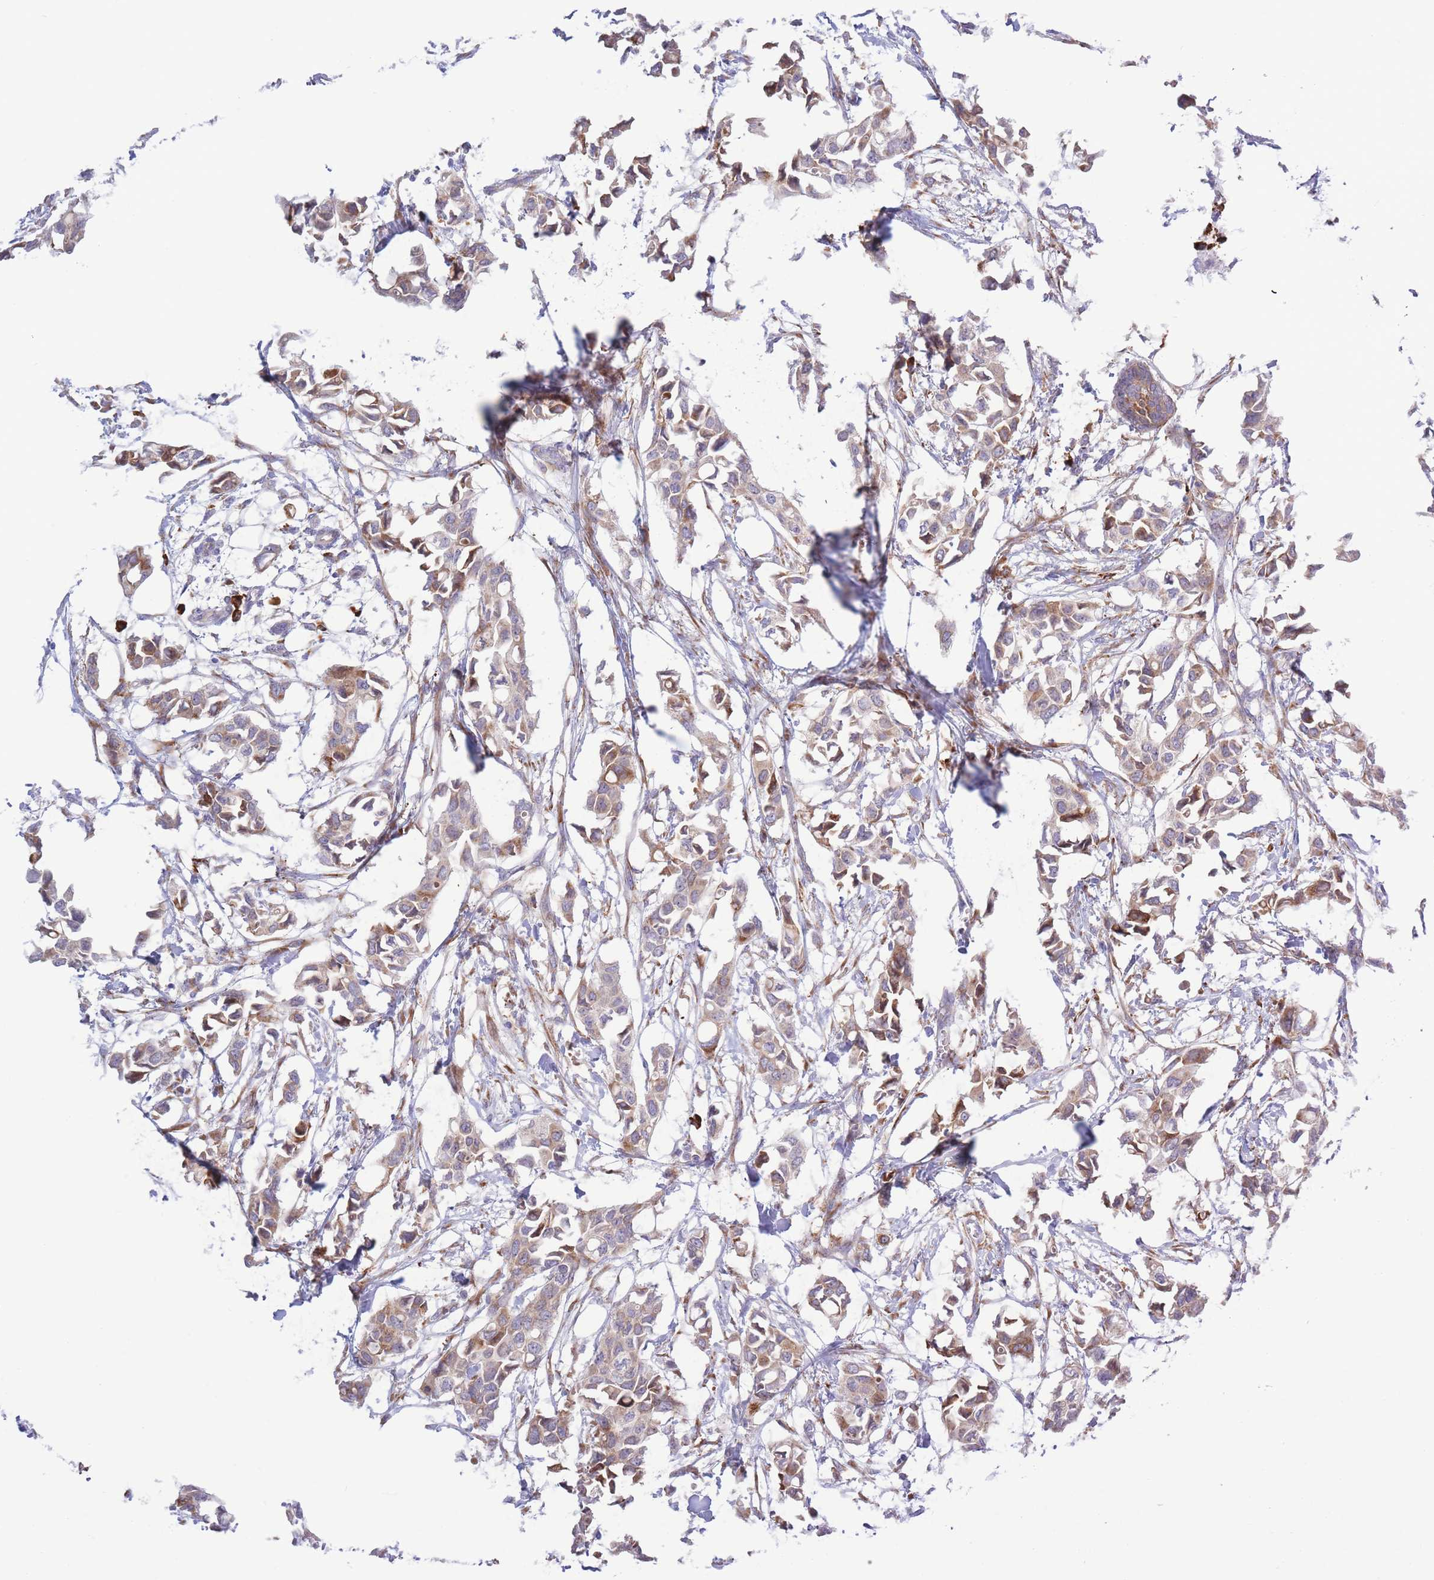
{"staining": {"intensity": "moderate", "quantity": ">75%", "location": "cytoplasmic/membranous"}, "tissue": "breast cancer", "cell_type": "Tumor cells", "image_type": "cancer", "snomed": [{"axis": "morphology", "description": "Duct carcinoma"}, {"axis": "topography", "description": "Breast"}], "caption": "Breast cancer (invasive ductal carcinoma) stained with IHC reveals moderate cytoplasmic/membranous positivity in about >75% of tumor cells. The protein is stained brown, and the nuclei are stained in blue (DAB (3,3'-diaminobenzidine) IHC with brightfield microscopy, high magnification).", "gene": "MYDGF", "patient": {"sex": "female", "age": 41}}